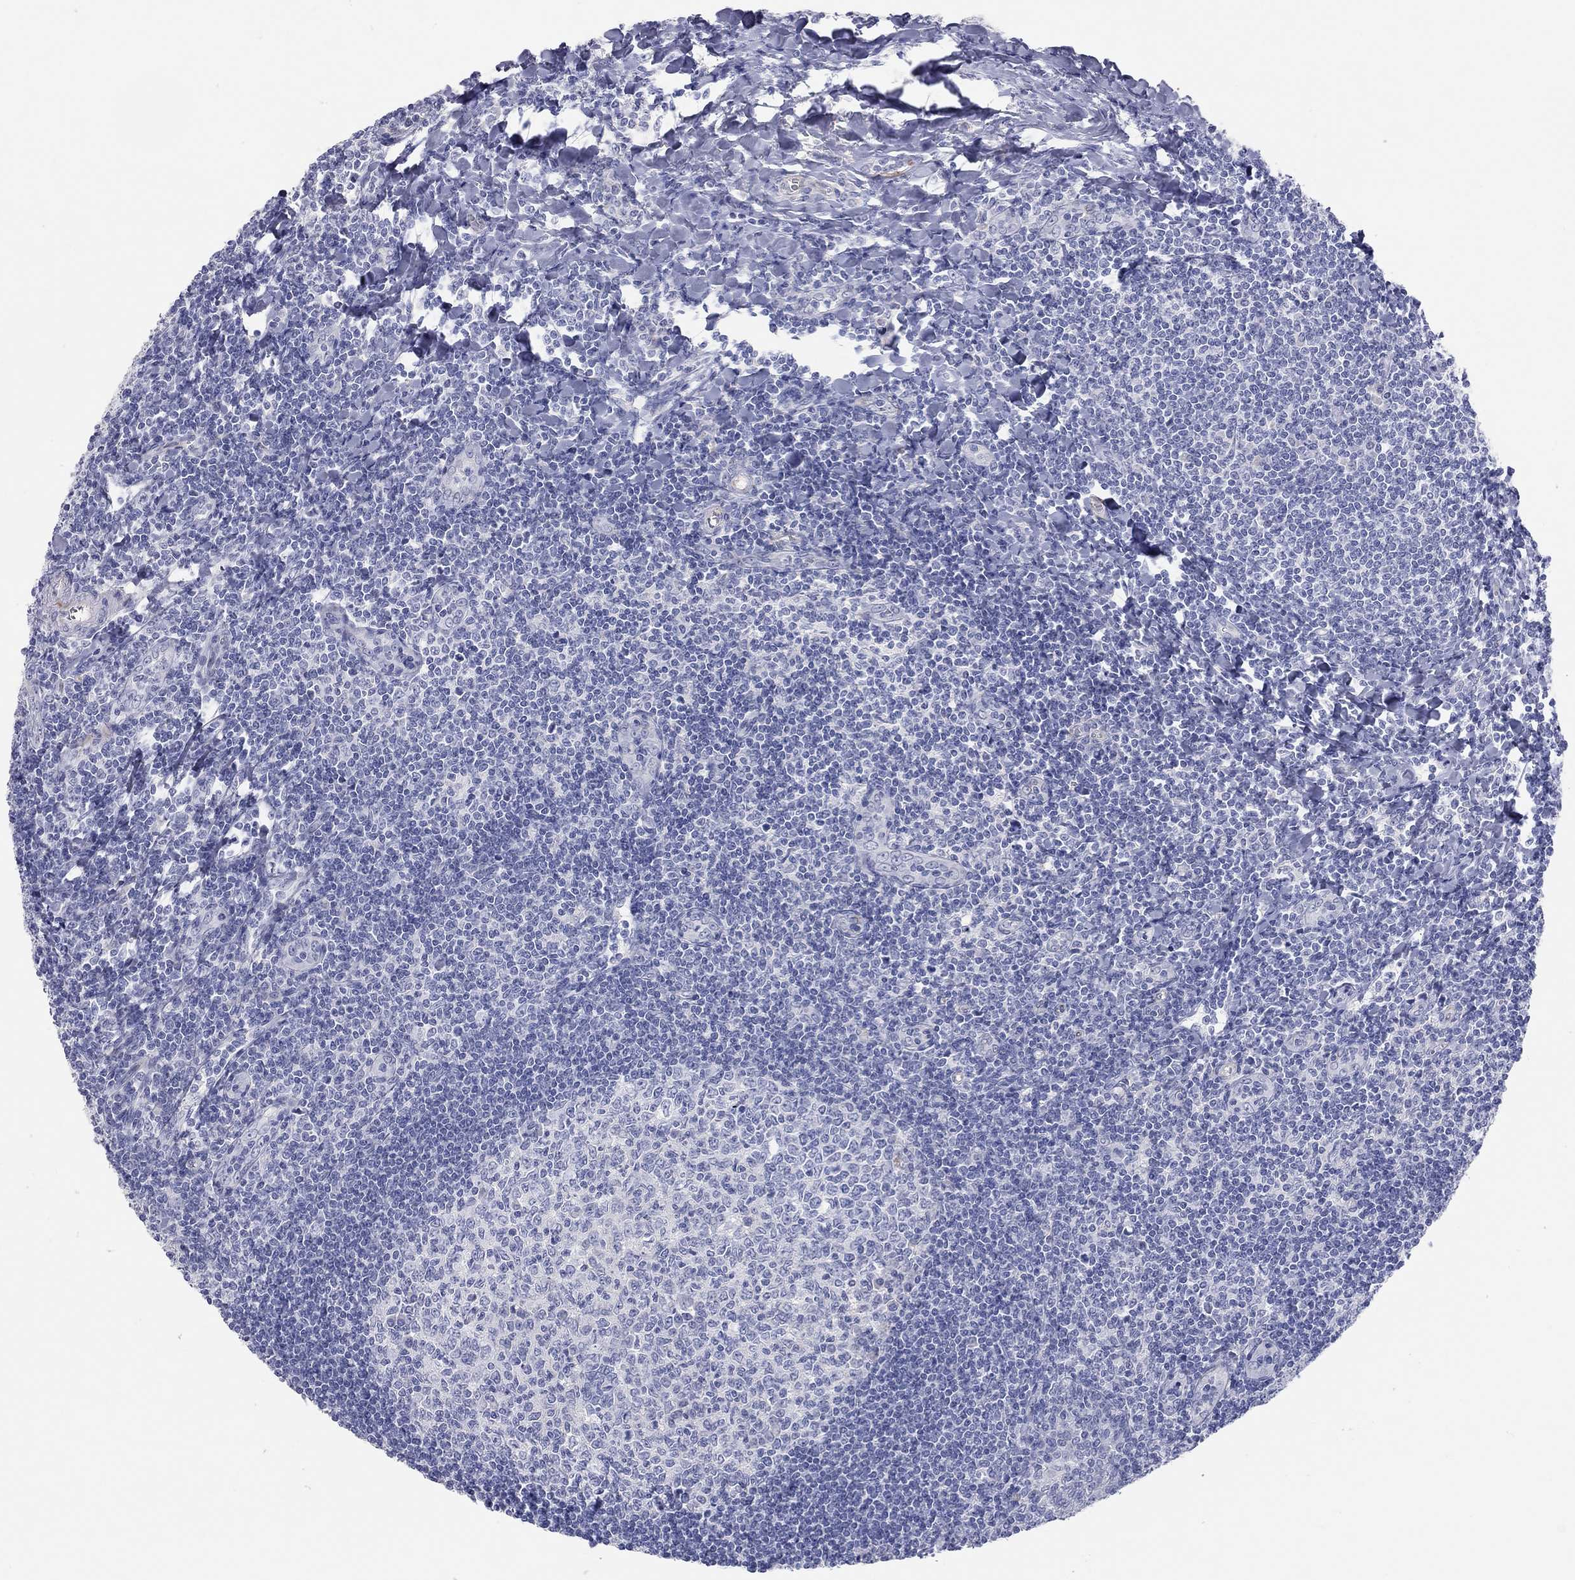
{"staining": {"intensity": "negative", "quantity": "none", "location": "none"}, "tissue": "tonsil", "cell_type": "Germinal center cells", "image_type": "normal", "snomed": [{"axis": "morphology", "description": "Normal tissue, NOS"}, {"axis": "topography", "description": "Tonsil"}], "caption": "A micrograph of human tonsil is negative for staining in germinal center cells. (Brightfield microscopy of DAB immunohistochemistry (IHC) at high magnification).", "gene": "PCDHGC5", "patient": {"sex": "female", "age": 12}}